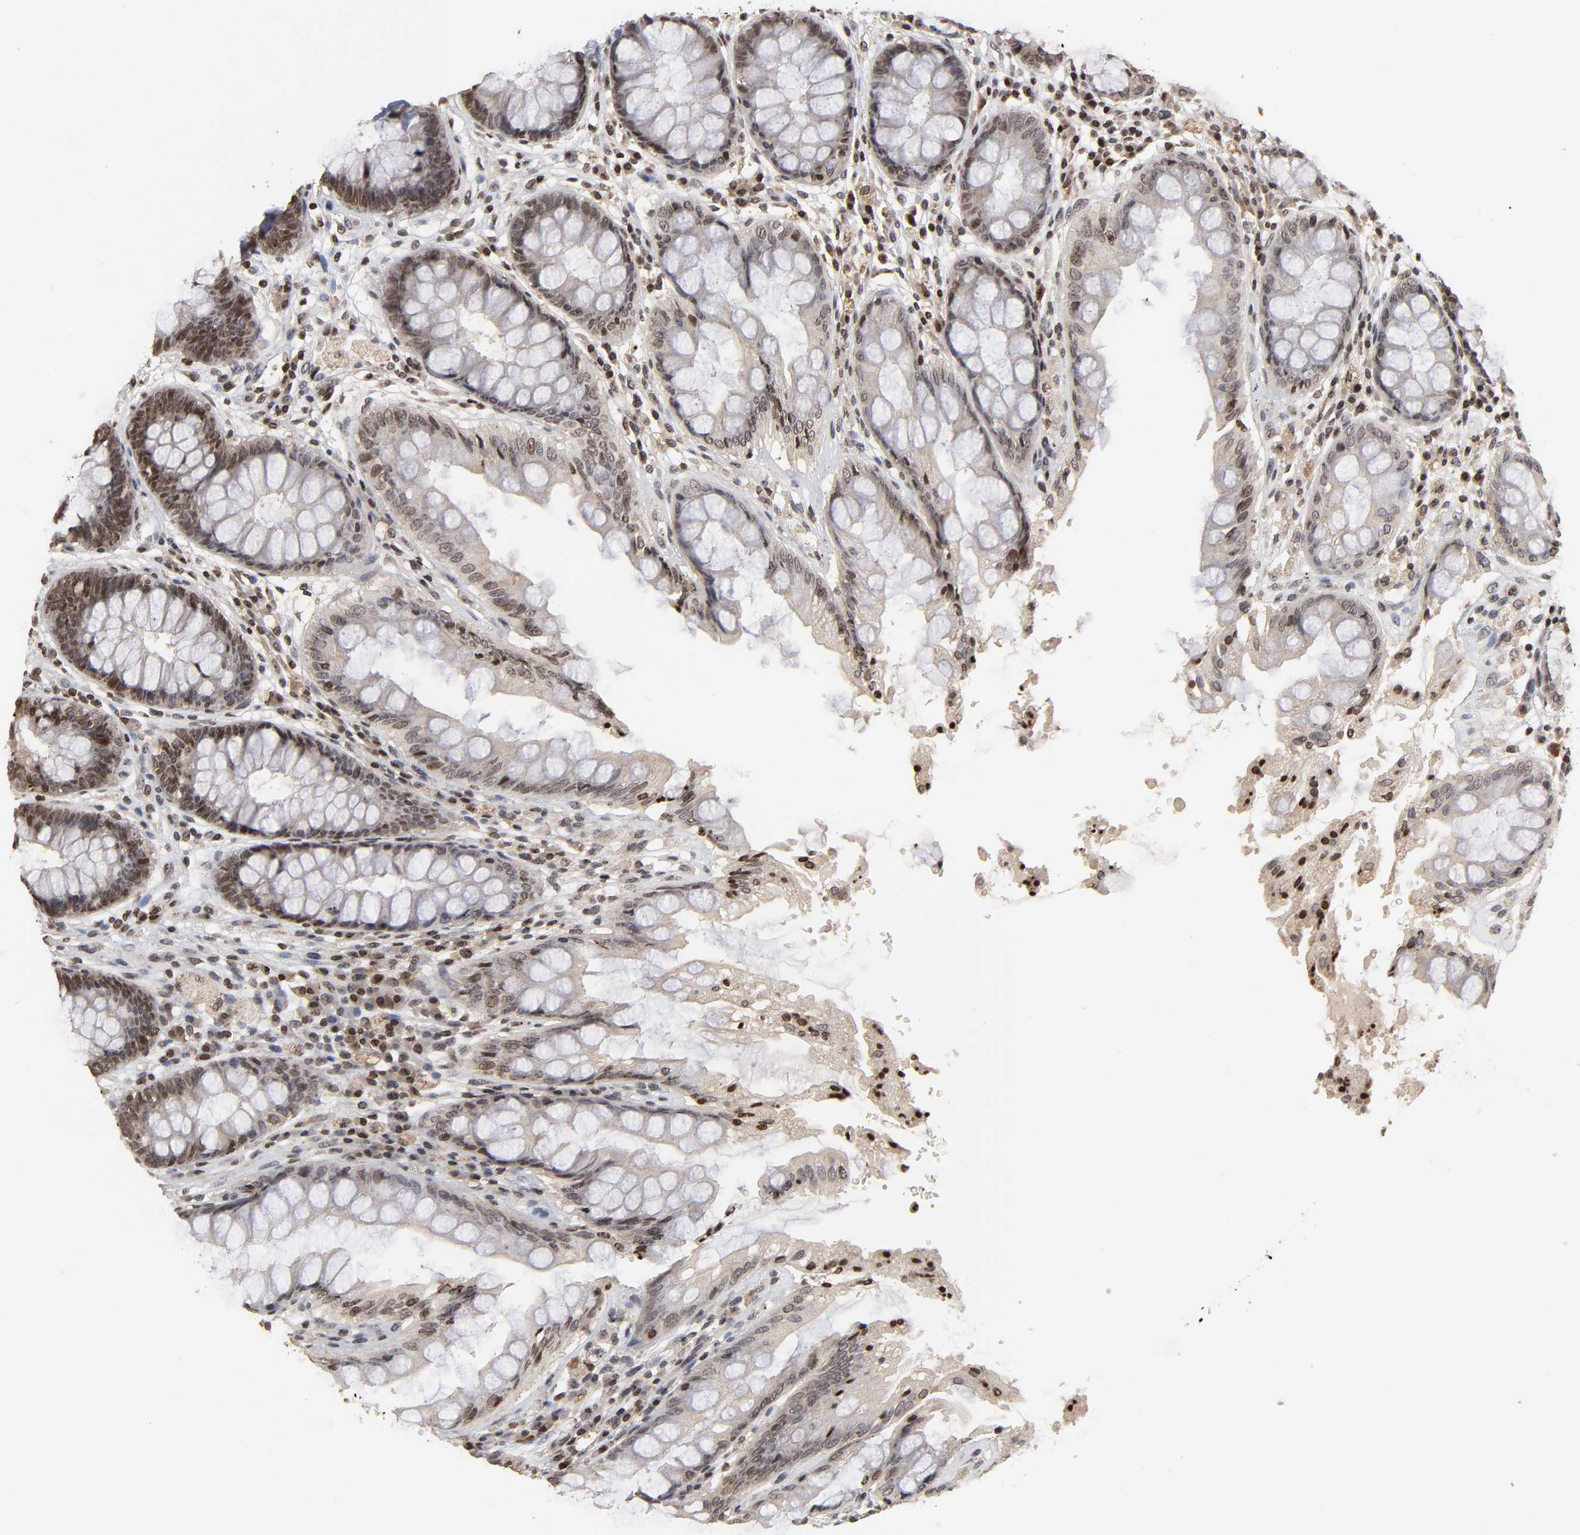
{"staining": {"intensity": "moderate", "quantity": ">75%", "location": "nuclear"}, "tissue": "rectum", "cell_type": "Glandular cells", "image_type": "normal", "snomed": [{"axis": "morphology", "description": "Normal tissue, NOS"}, {"axis": "topography", "description": "Rectum"}], "caption": "Immunohistochemical staining of unremarkable rectum reveals medium levels of moderate nuclear staining in about >75% of glandular cells. Immunohistochemistry stains the protein in brown and the nuclei are stained blue.", "gene": "ZNF473", "patient": {"sex": "female", "age": 46}}